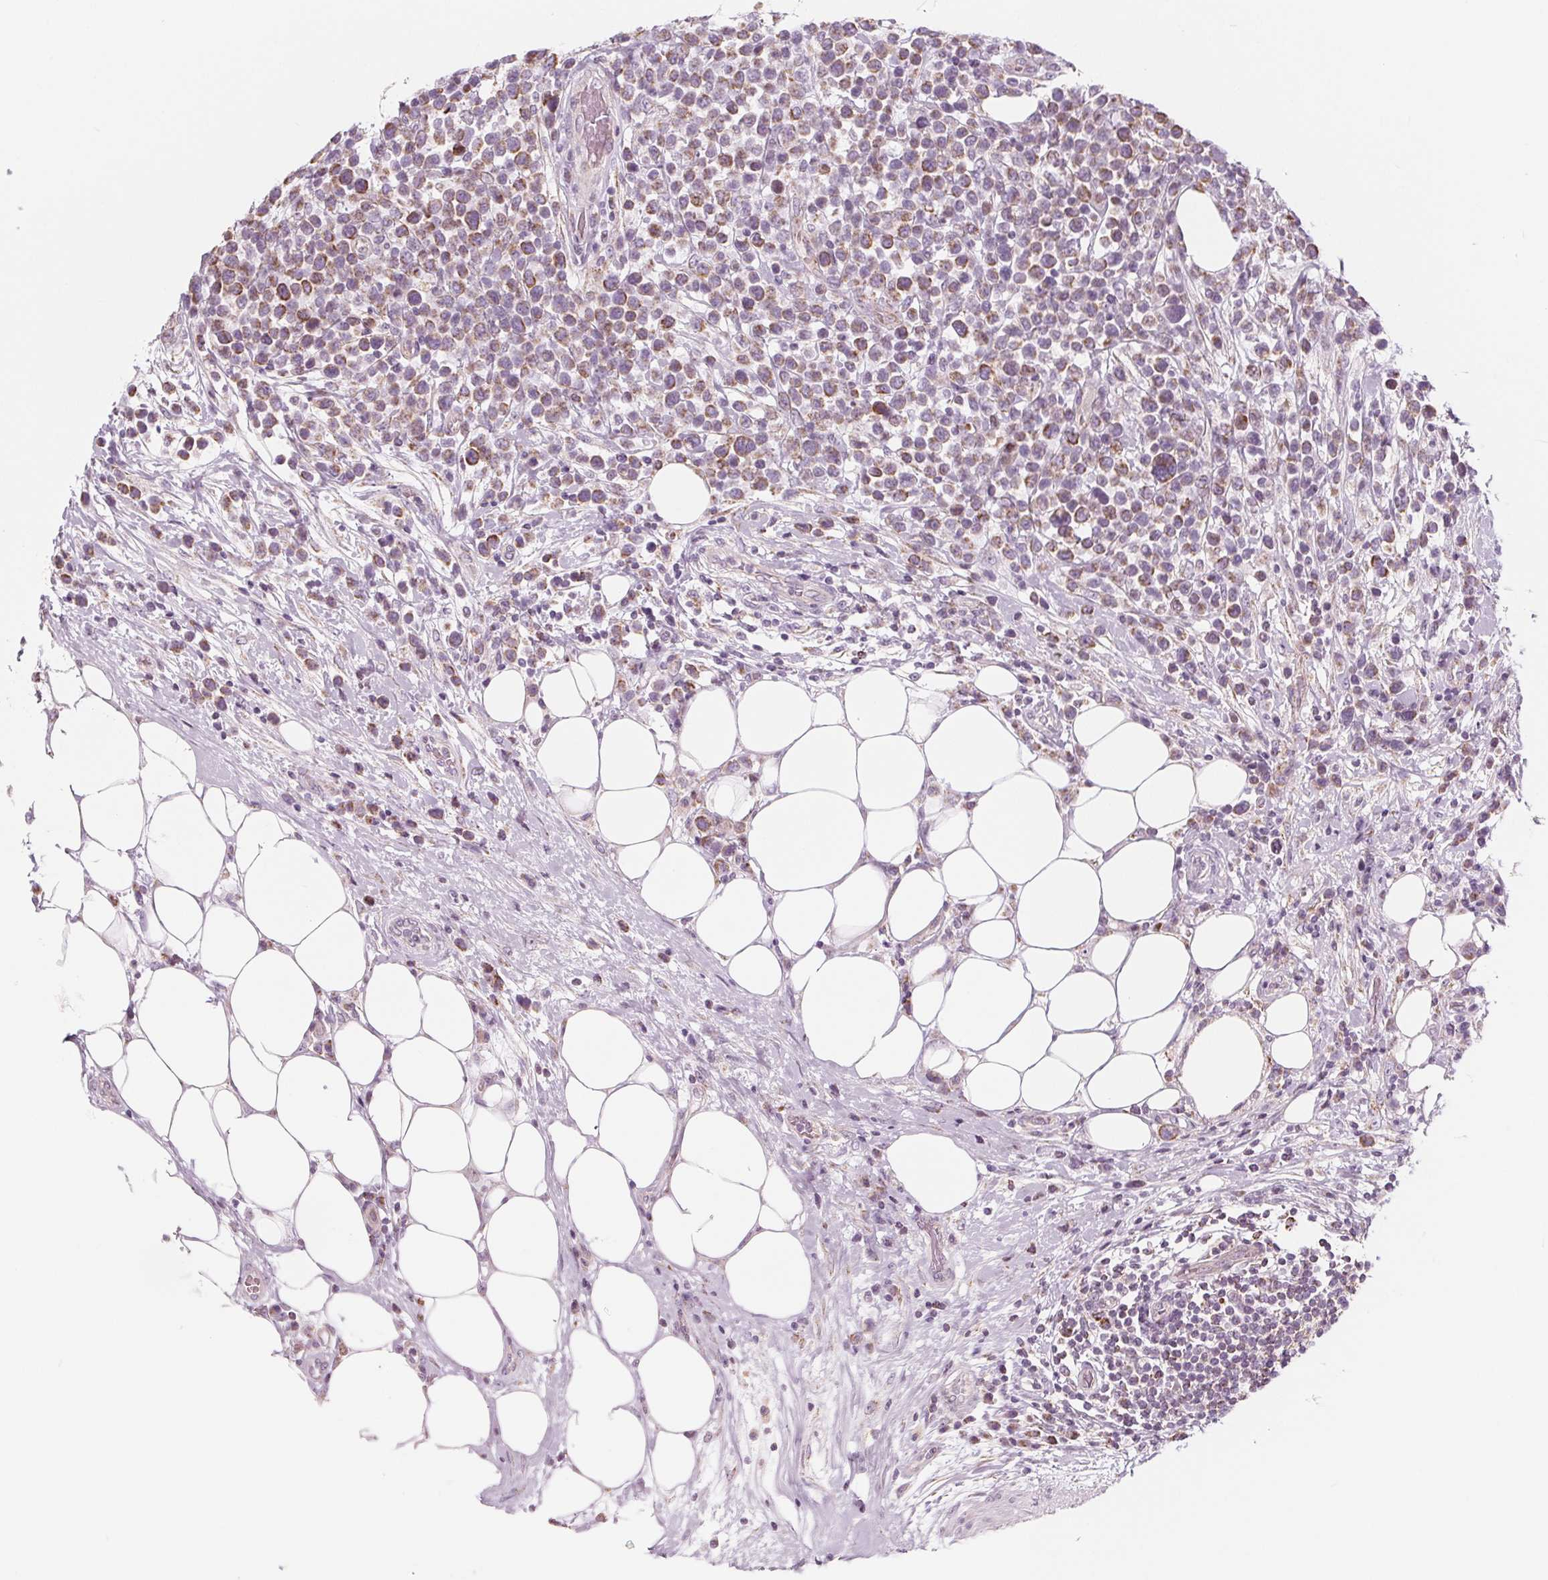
{"staining": {"intensity": "weak", "quantity": "25%-75%", "location": "cytoplasmic/membranous"}, "tissue": "lymphoma", "cell_type": "Tumor cells", "image_type": "cancer", "snomed": [{"axis": "morphology", "description": "Malignant lymphoma, non-Hodgkin's type, High grade"}, {"axis": "topography", "description": "Soft tissue"}], "caption": "A low amount of weak cytoplasmic/membranous expression is seen in about 25%-75% of tumor cells in malignant lymphoma, non-Hodgkin's type (high-grade) tissue.", "gene": "IL17C", "patient": {"sex": "female", "age": 56}}